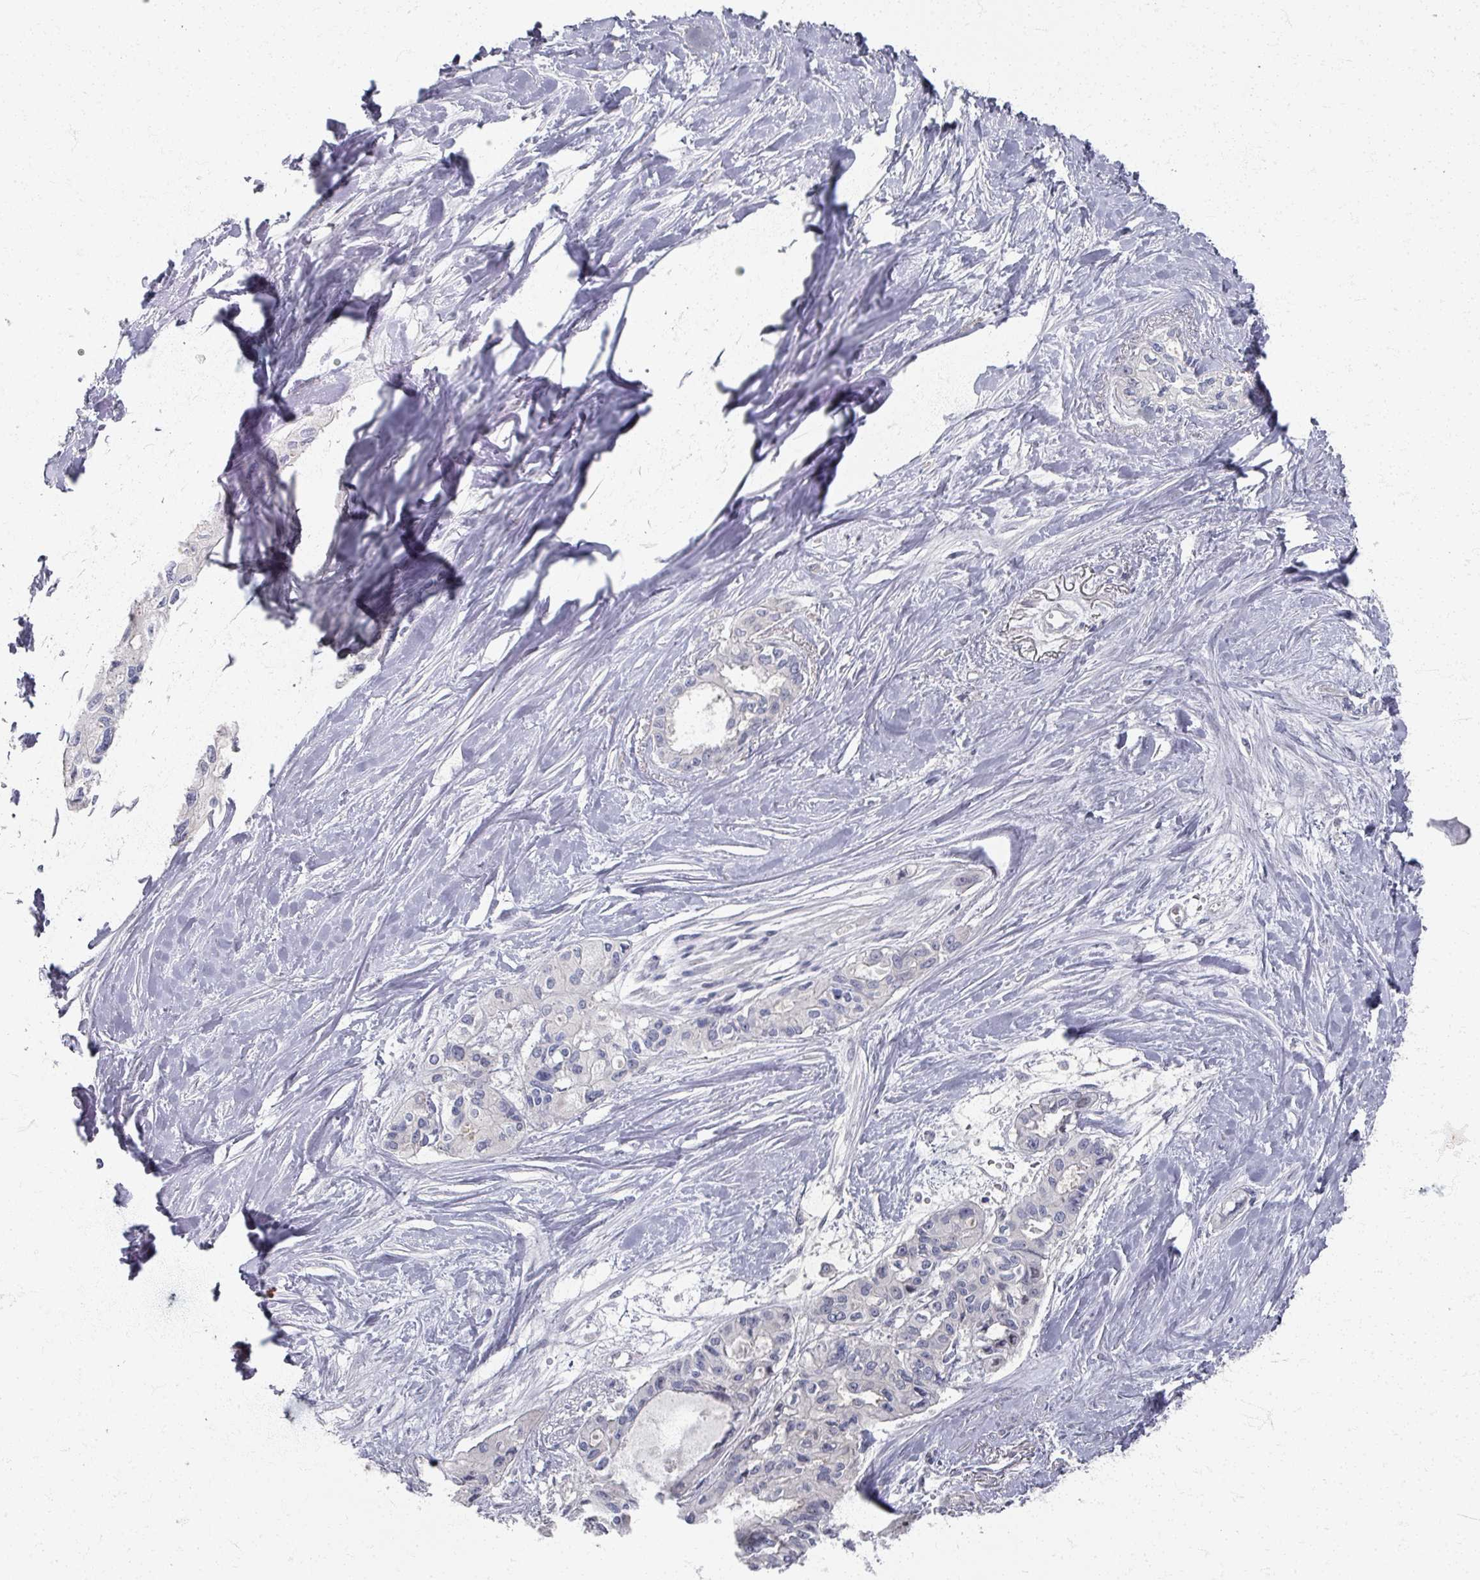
{"staining": {"intensity": "negative", "quantity": "none", "location": "none"}, "tissue": "pancreatic cancer", "cell_type": "Tumor cells", "image_type": "cancer", "snomed": [{"axis": "morphology", "description": "Adenocarcinoma, NOS"}, {"axis": "topography", "description": "Pancreas"}], "caption": "IHC of human pancreatic cancer displays no expression in tumor cells. (Brightfield microscopy of DAB IHC at high magnification).", "gene": "TTYH3", "patient": {"sex": "female", "age": 50}}